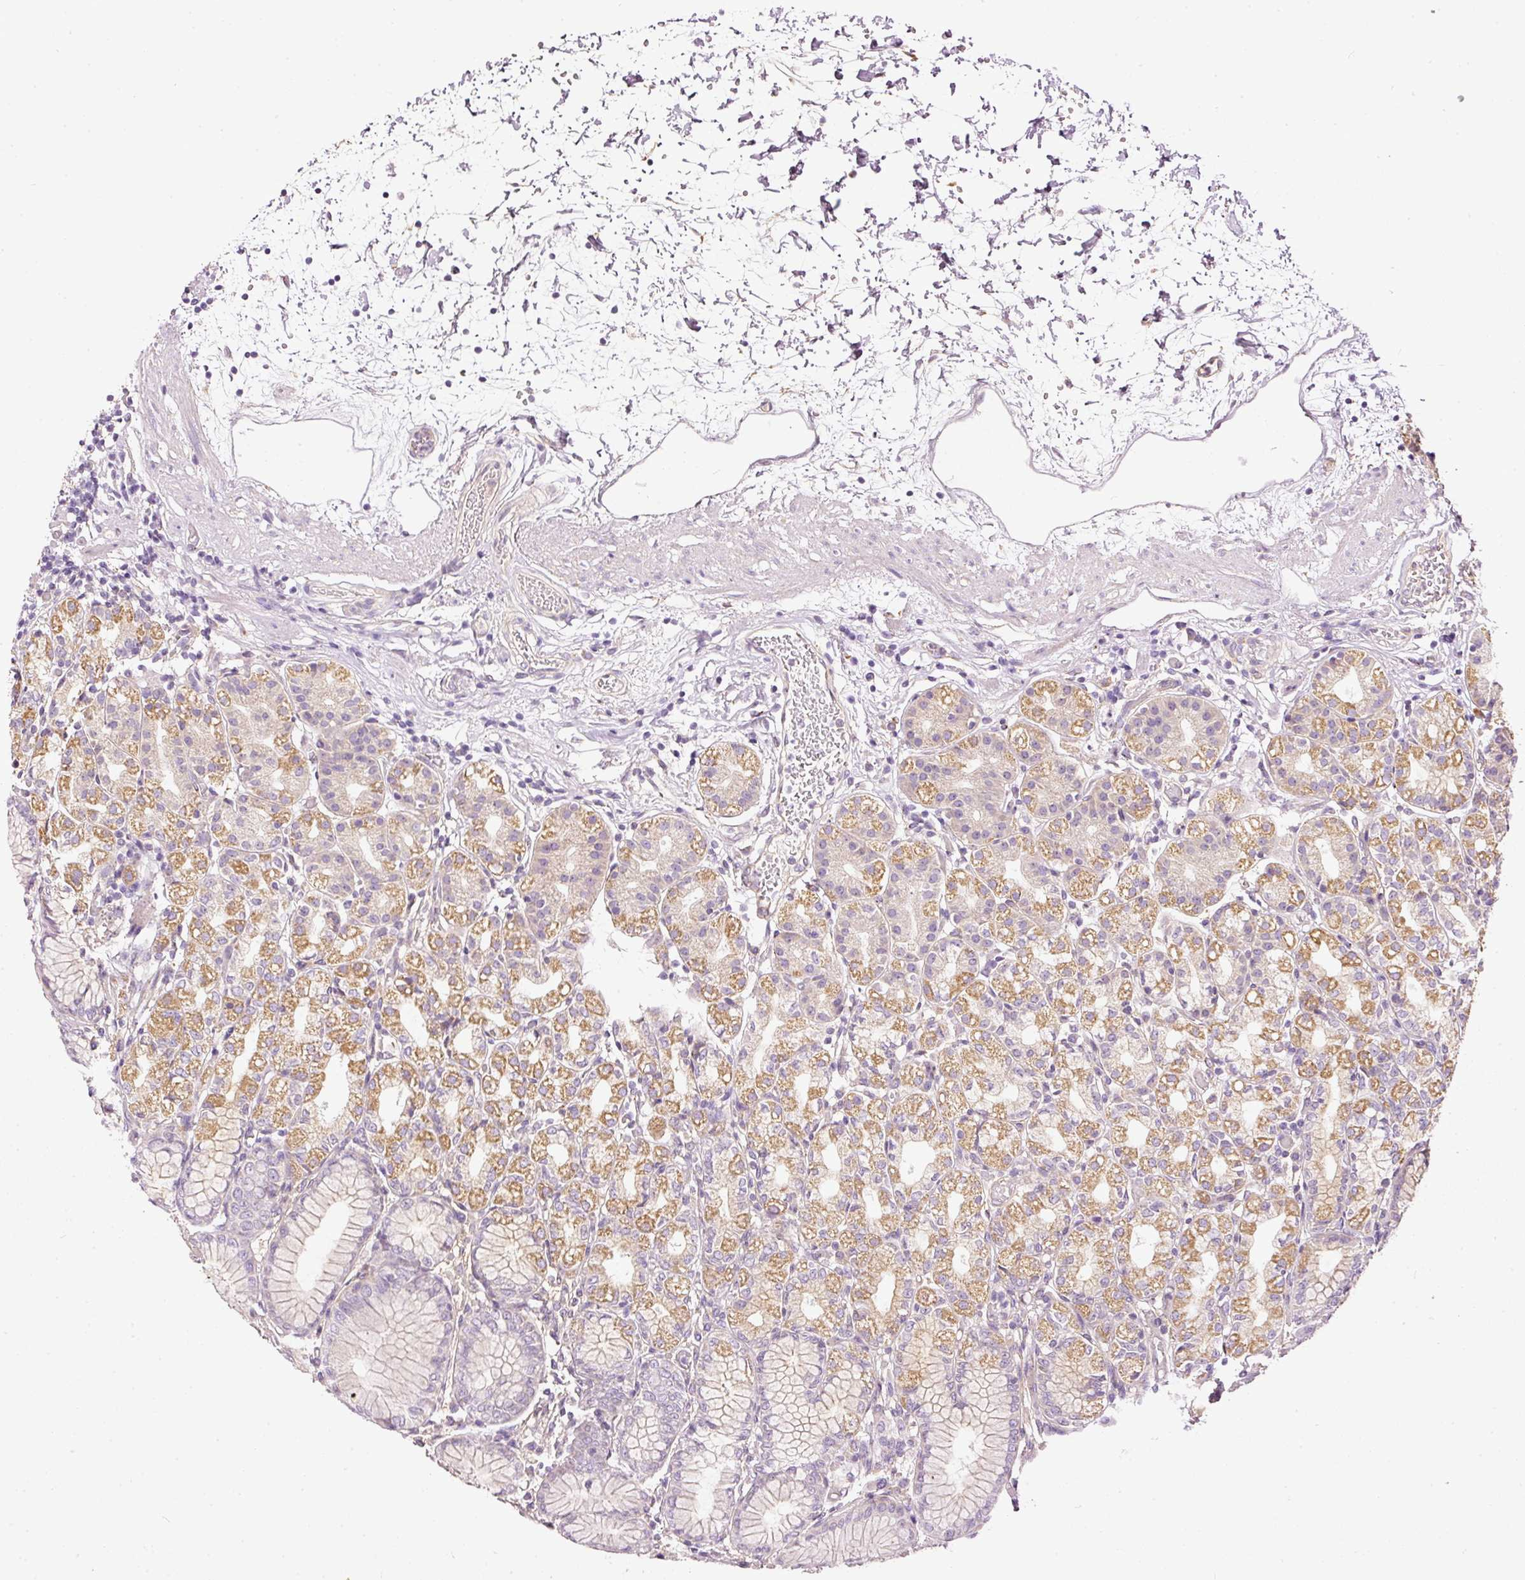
{"staining": {"intensity": "strong", "quantity": "25%-75%", "location": "cytoplasmic/membranous"}, "tissue": "stomach", "cell_type": "Glandular cells", "image_type": "normal", "snomed": [{"axis": "morphology", "description": "Normal tissue, NOS"}, {"axis": "topography", "description": "Stomach"}], "caption": "Brown immunohistochemical staining in unremarkable stomach demonstrates strong cytoplasmic/membranous expression in about 25%-75% of glandular cells. The staining is performed using DAB (3,3'-diaminobenzidine) brown chromogen to label protein expression. The nuclei are counter-stained blue using hematoxylin.", "gene": "PAQR9", "patient": {"sex": "female", "age": 57}}